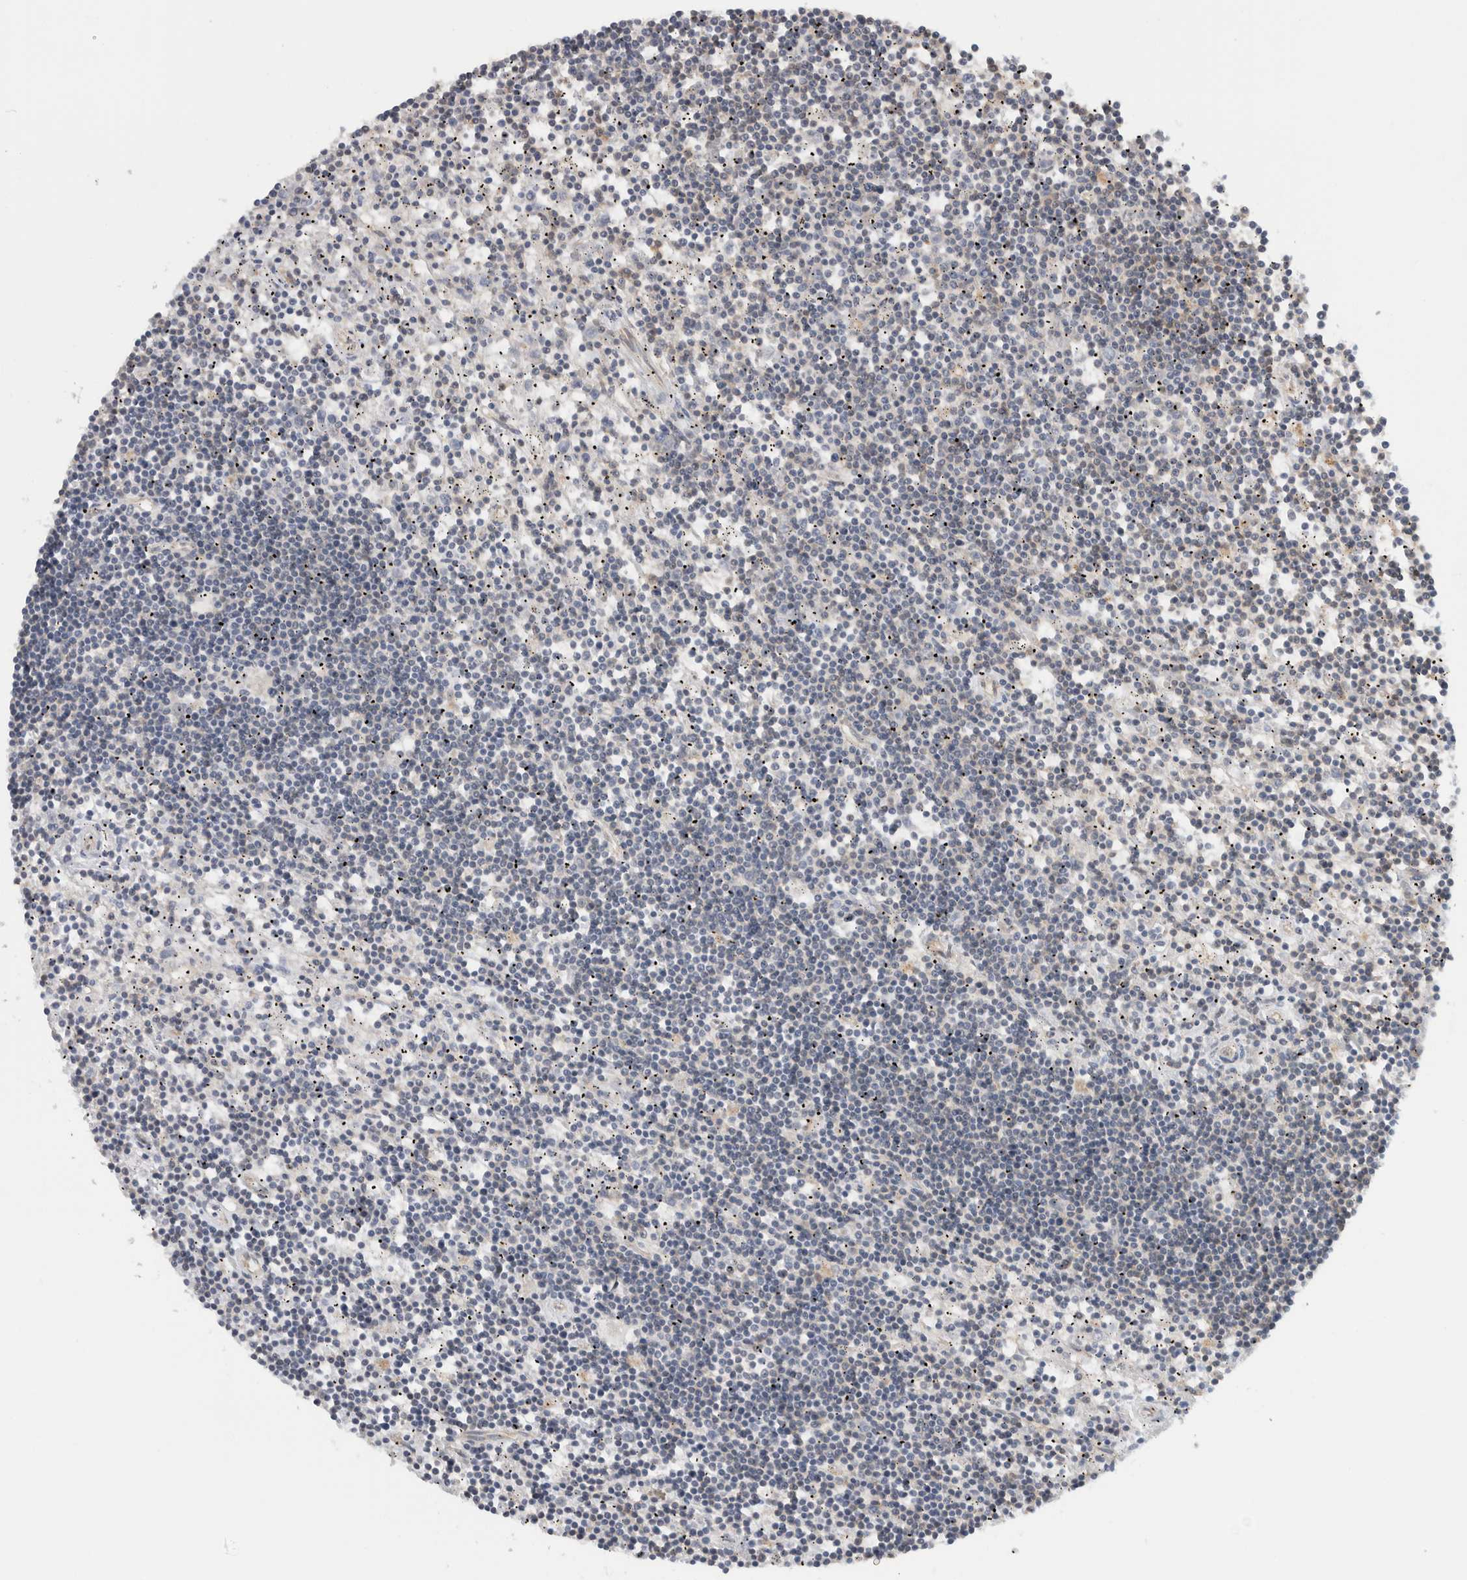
{"staining": {"intensity": "negative", "quantity": "none", "location": "none"}, "tissue": "lymphoma", "cell_type": "Tumor cells", "image_type": "cancer", "snomed": [{"axis": "morphology", "description": "Malignant lymphoma, non-Hodgkin's type, Low grade"}, {"axis": "topography", "description": "Spleen"}], "caption": "An immunohistochemistry (IHC) histopathology image of lymphoma is shown. There is no staining in tumor cells of lymphoma.", "gene": "CFI", "patient": {"sex": "male", "age": 76}}